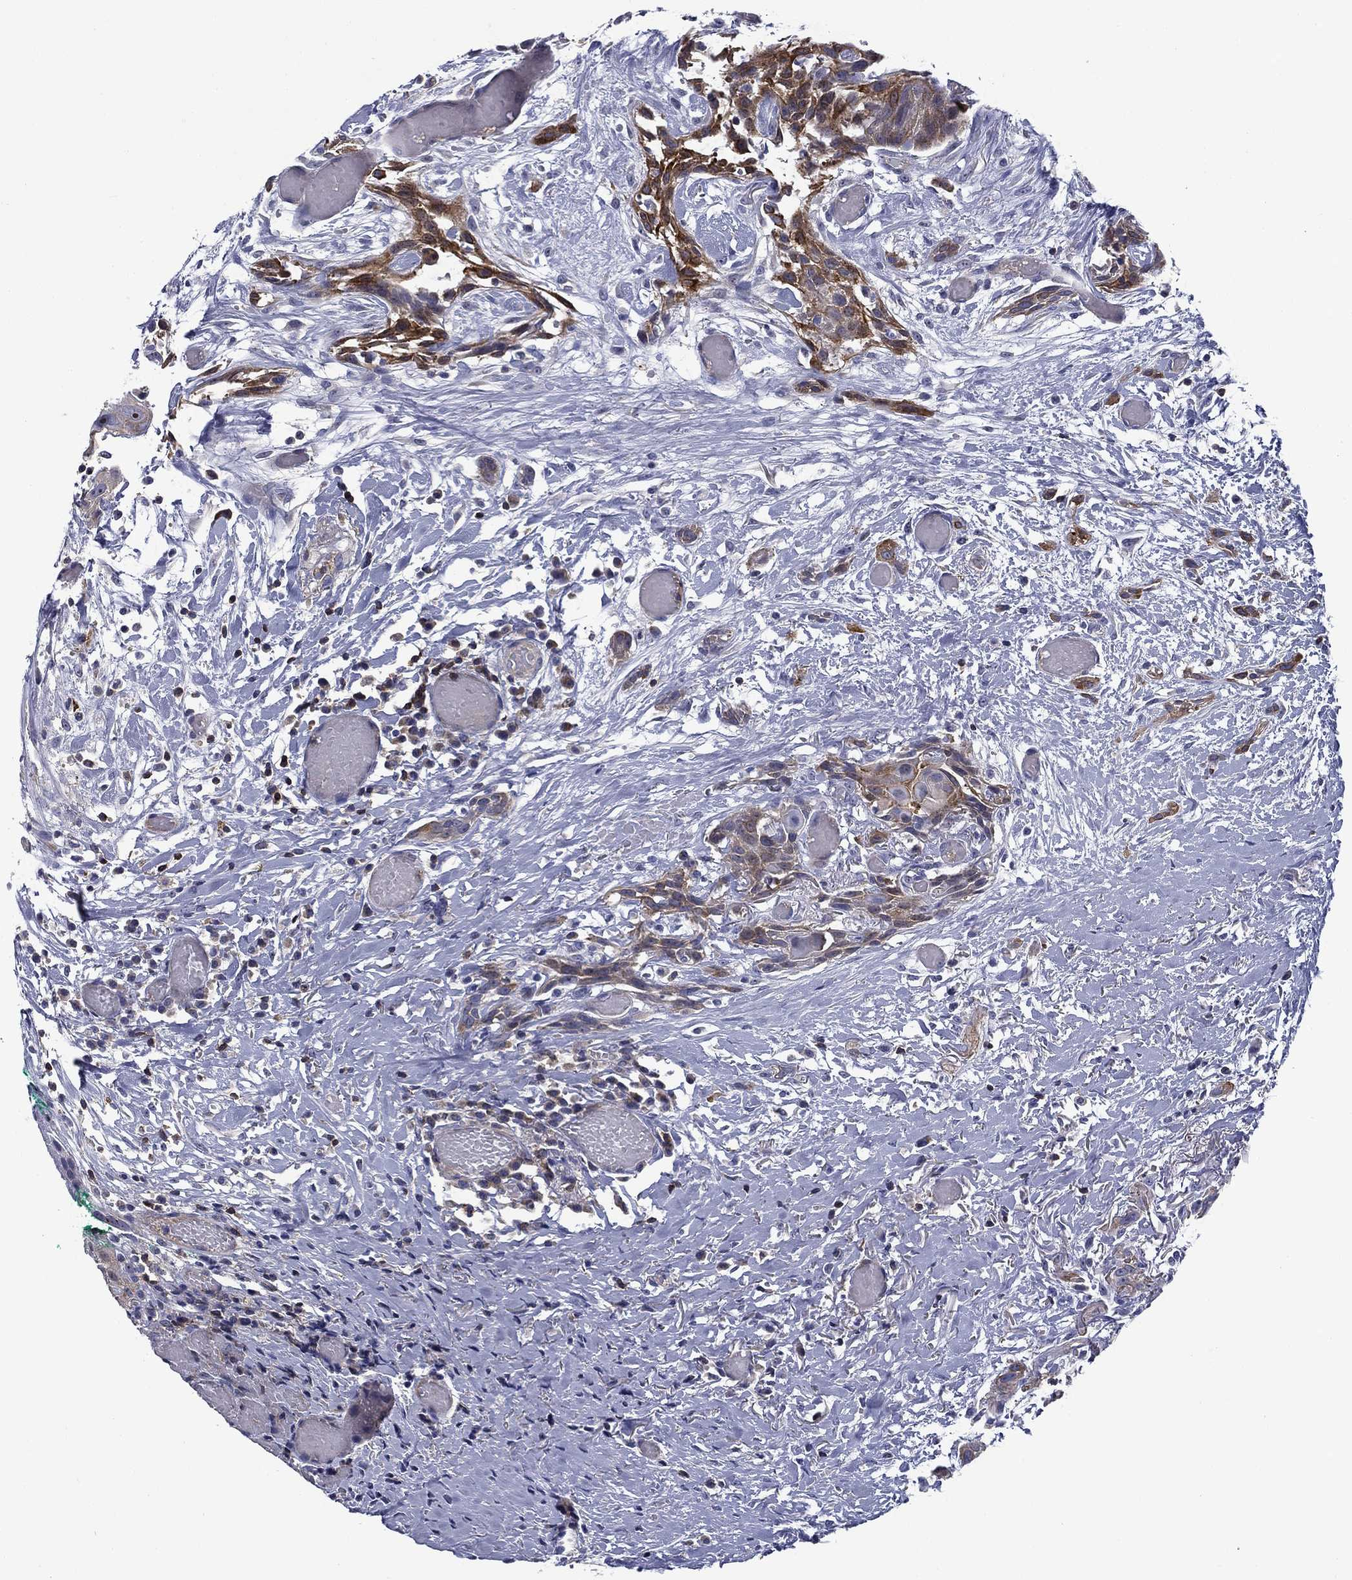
{"staining": {"intensity": "strong", "quantity": "<25%", "location": "cytoplasmic/membranous"}, "tissue": "head and neck cancer", "cell_type": "Tumor cells", "image_type": "cancer", "snomed": [{"axis": "morphology", "description": "Normal tissue, NOS"}, {"axis": "morphology", "description": "Squamous cell carcinoma, NOS"}, {"axis": "topography", "description": "Oral tissue"}, {"axis": "topography", "description": "Salivary gland"}, {"axis": "topography", "description": "Head-Neck"}], "caption": "An immunohistochemistry histopathology image of neoplastic tissue is shown. Protein staining in brown shows strong cytoplasmic/membranous positivity in squamous cell carcinoma (head and neck) within tumor cells.", "gene": "SIT1", "patient": {"sex": "female", "age": 62}}